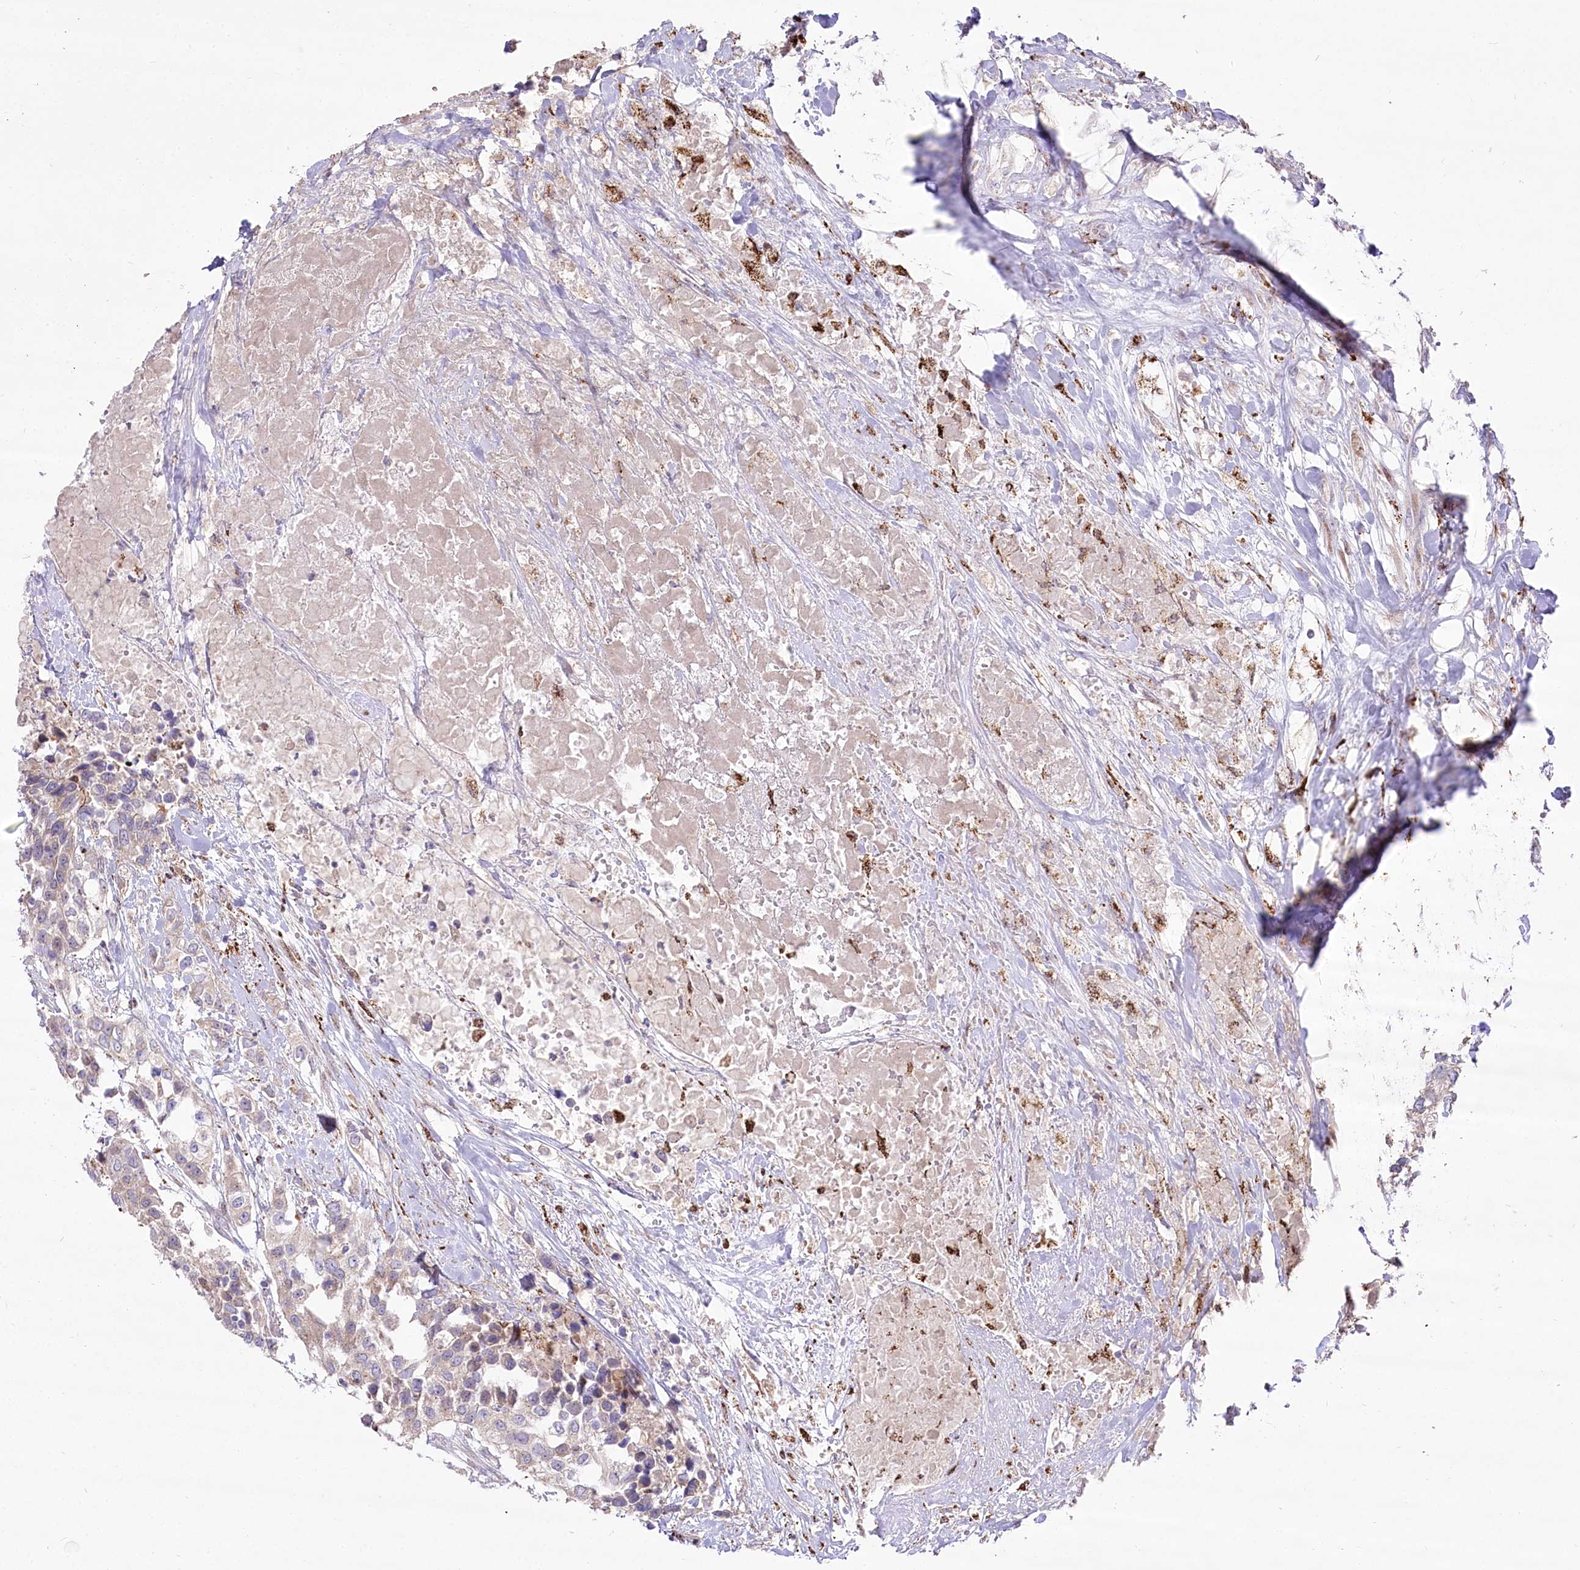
{"staining": {"intensity": "negative", "quantity": "none", "location": "none"}, "tissue": "urothelial cancer", "cell_type": "Tumor cells", "image_type": "cancer", "snomed": [{"axis": "morphology", "description": "Urothelial carcinoma, High grade"}, {"axis": "topography", "description": "Urinary bladder"}], "caption": "Photomicrograph shows no protein staining in tumor cells of high-grade urothelial carcinoma tissue. The staining is performed using DAB (3,3'-diaminobenzidine) brown chromogen with nuclei counter-stained in using hematoxylin.", "gene": "CEP164", "patient": {"sex": "female", "age": 80}}